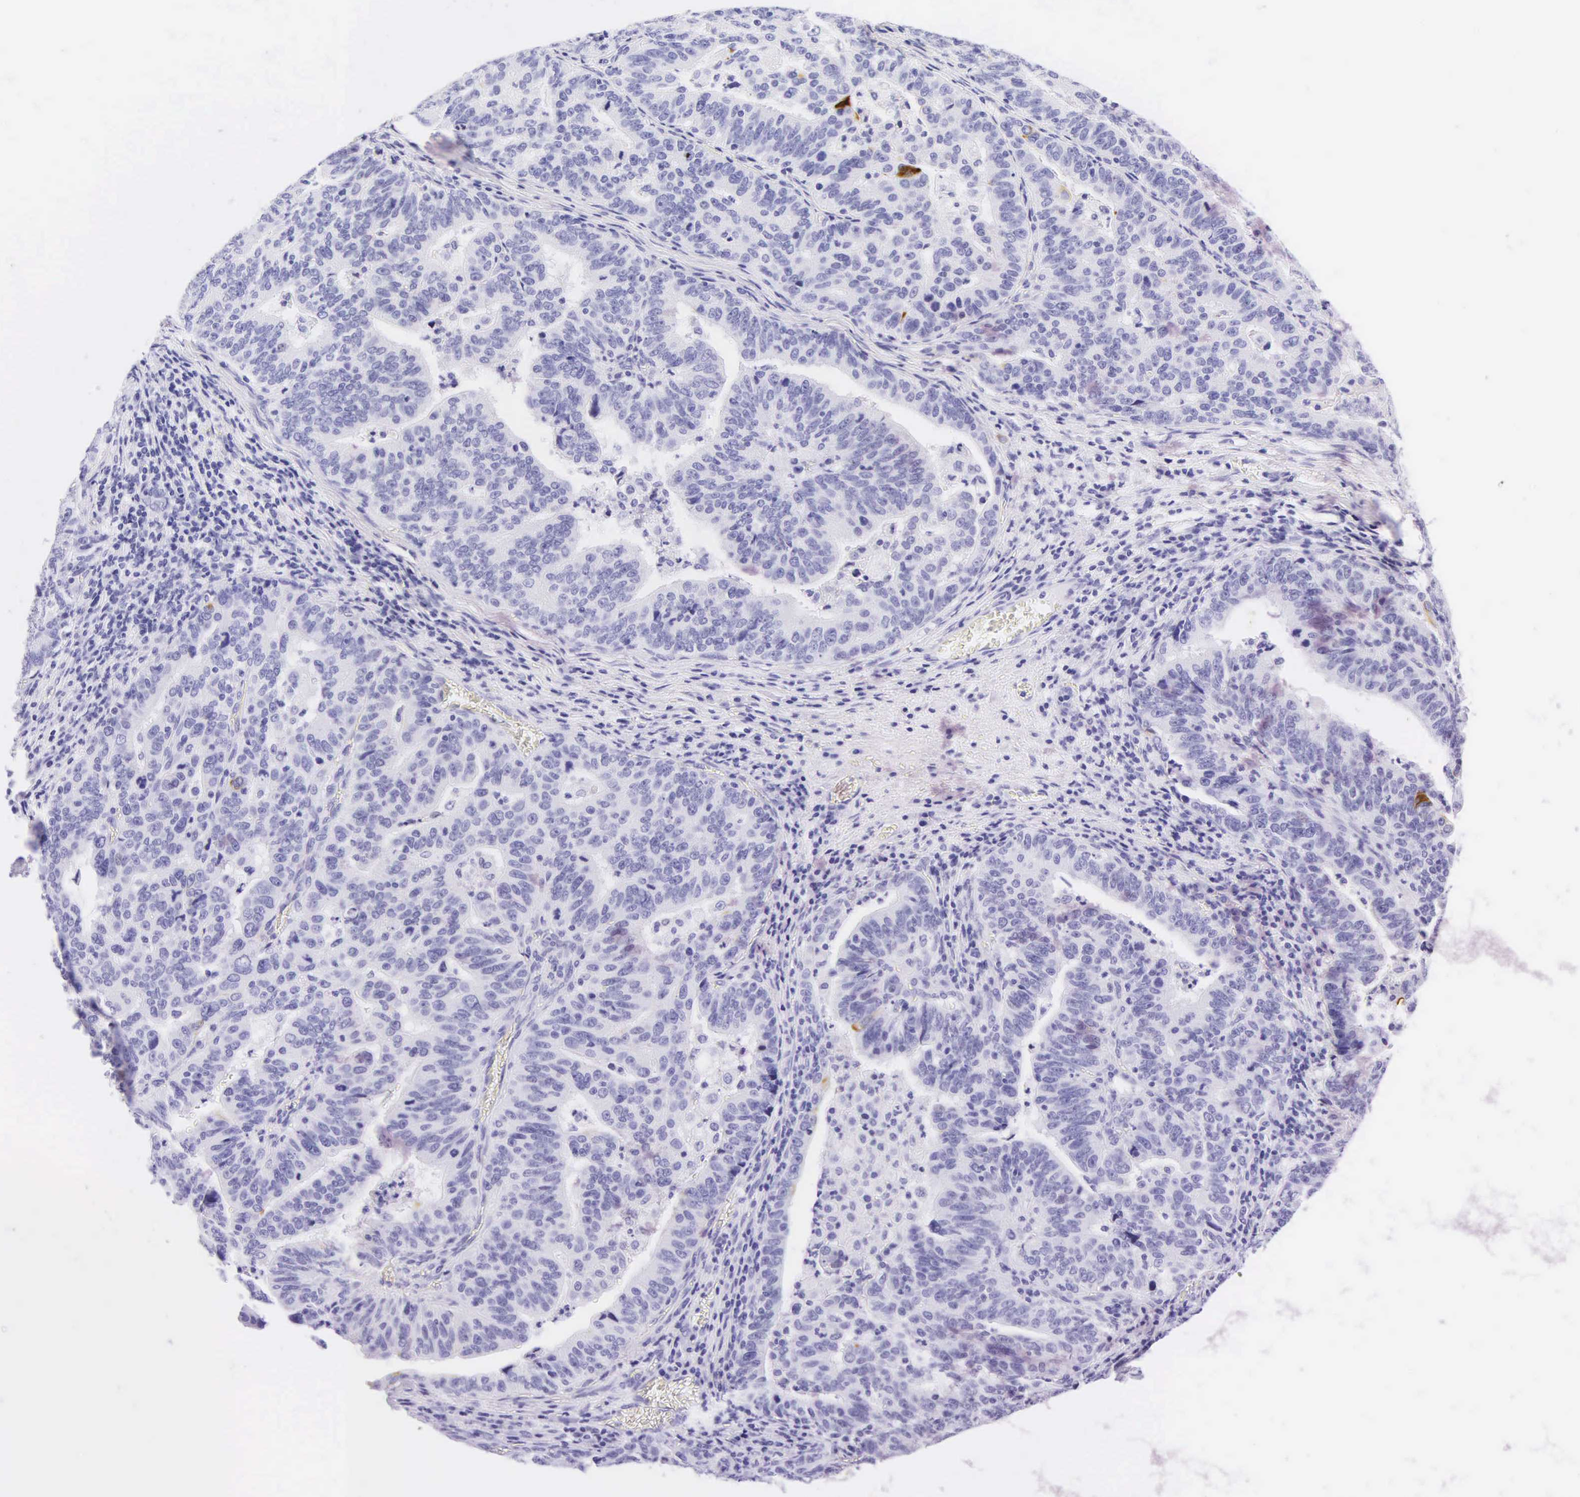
{"staining": {"intensity": "negative", "quantity": "none", "location": "none"}, "tissue": "stomach cancer", "cell_type": "Tumor cells", "image_type": "cancer", "snomed": [{"axis": "morphology", "description": "Adenocarcinoma, NOS"}, {"axis": "topography", "description": "Stomach, upper"}], "caption": "The immunohistochemistry (IHC) image has no significant expression in tumor cells of adenocarcinoma (stomach) tissue. (Brightfield microscopy of DAB immunohistochemistry at high magnification).", "gene": "KRT20", "patient": {"sex": "female", "age": 50}}